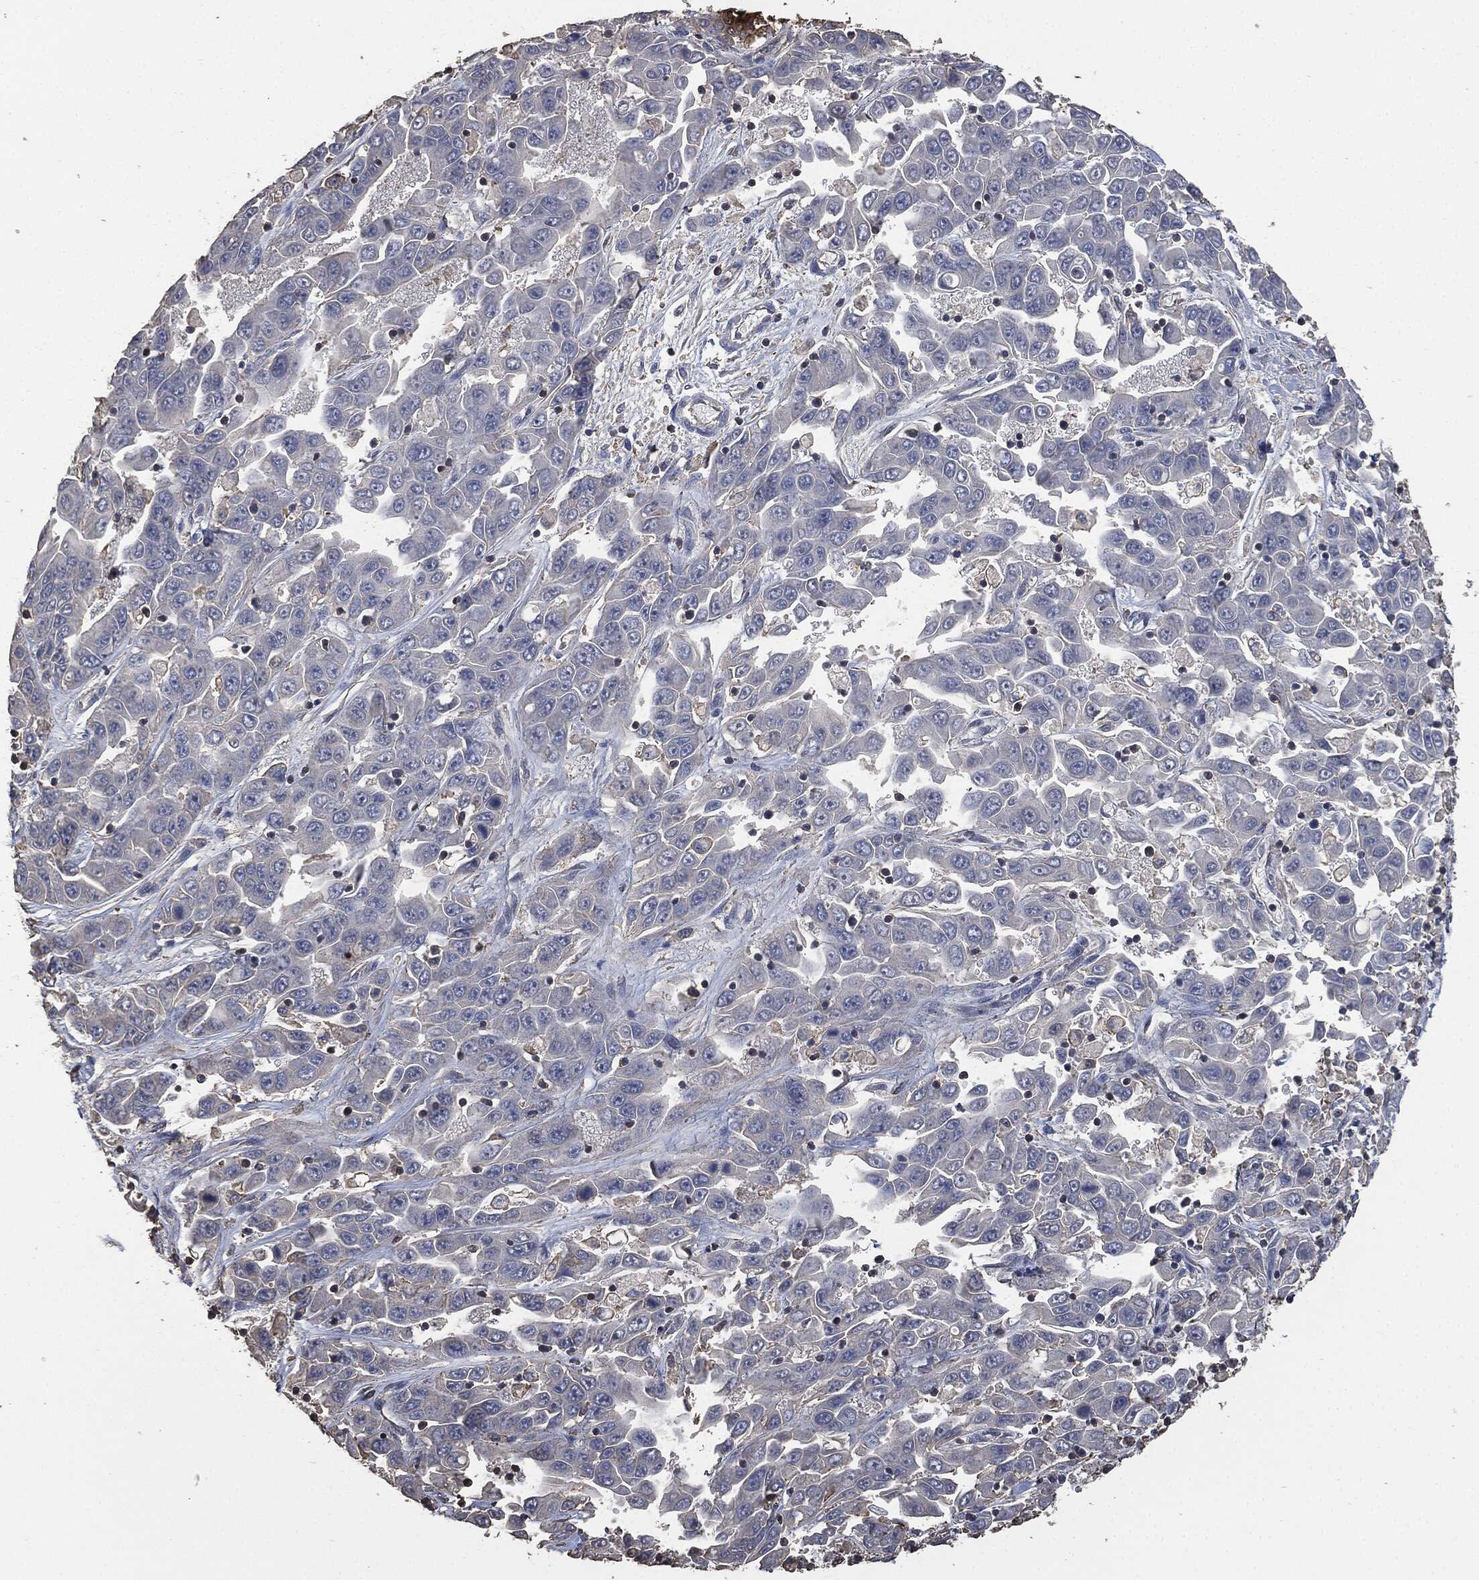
{"staining": {"intensity": "negative", "quantity": "none", "location": "none"}, "tissue": "liver cancer", "cell_type": "Tumor cells", "image_type": "cancer", "snomed": [{"axis": "morphology", "description": "Cholangiocarcinoma"}, {"axis": "topography", "description": "Liver"}], "caption": "The histopathology image displays no staining of tumor cells in liver cancer (cholangiocarcinoma).", "gene": "MSLN", "patient": {"sex": "female", "age": 52}}